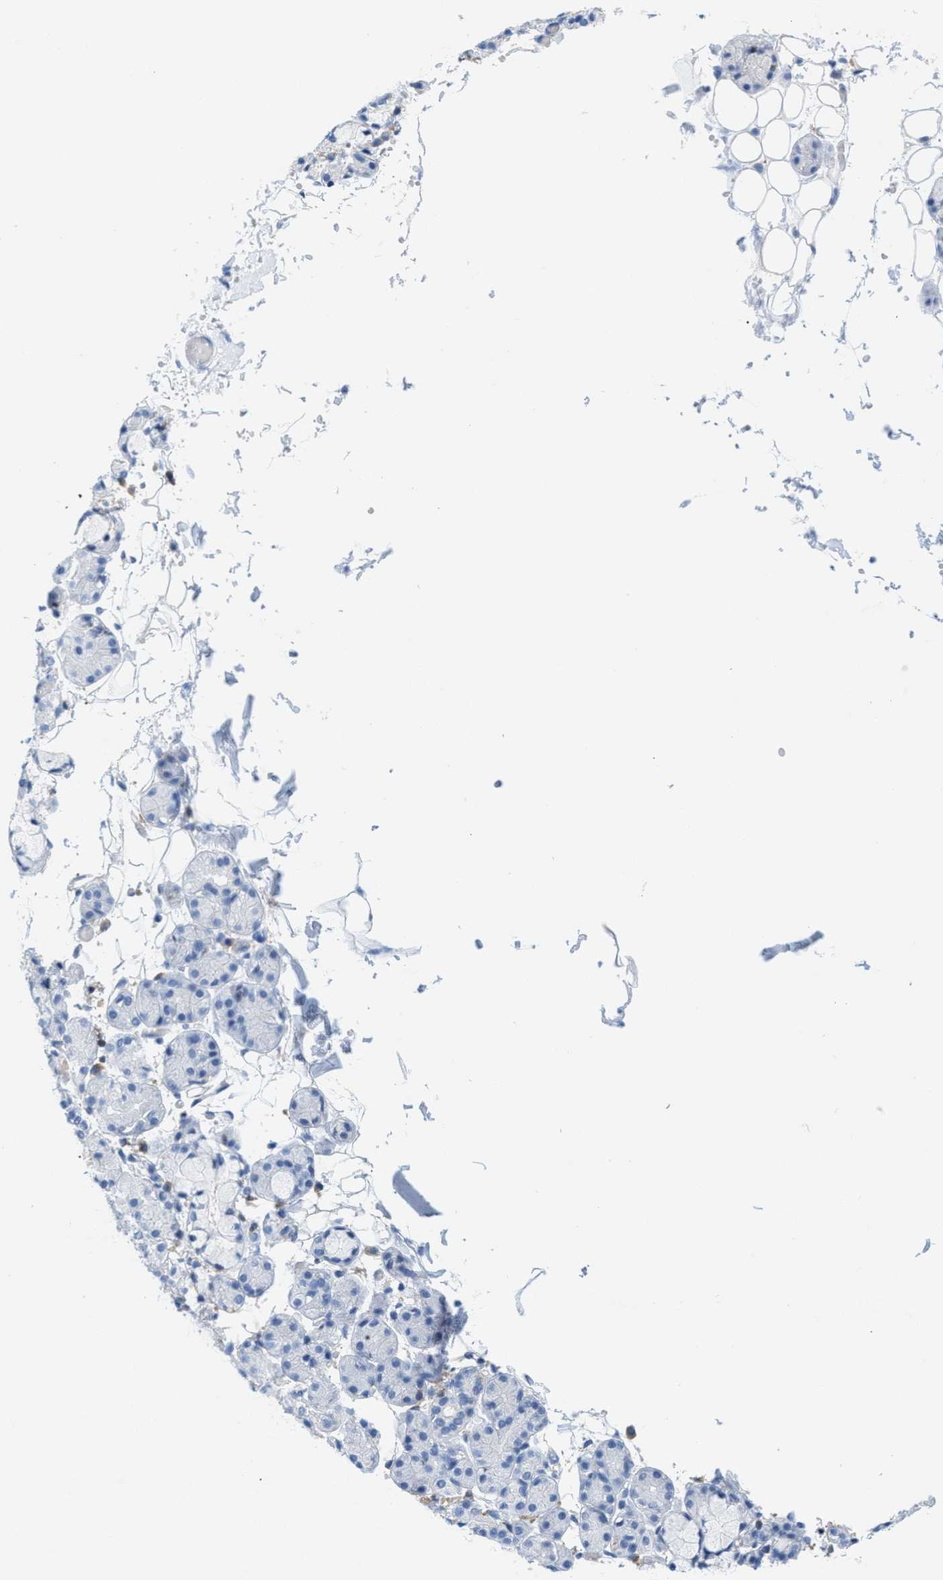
{"staining": {"intensity": "negative", "quantity": "none", "location": "none"}, "tissue": "salivary gland", "cell_type": "Glandular cells", "image_type": "normal", "snomed": [{"axis": "morphology", "description": "Normal tissue, NOS"}, {"axis": "topography", "description": "Salivary gland"}], "caption": "Immunohistochemistry (IHC) photomicrograph of unremarkable salivary gland: salivary gland stained with DAB (3,3'-diaminobenzidine) displays no significant protein positivity in glandular cells.", "gene": "IL16", "patient": {"sex": "male", "age": 63}}